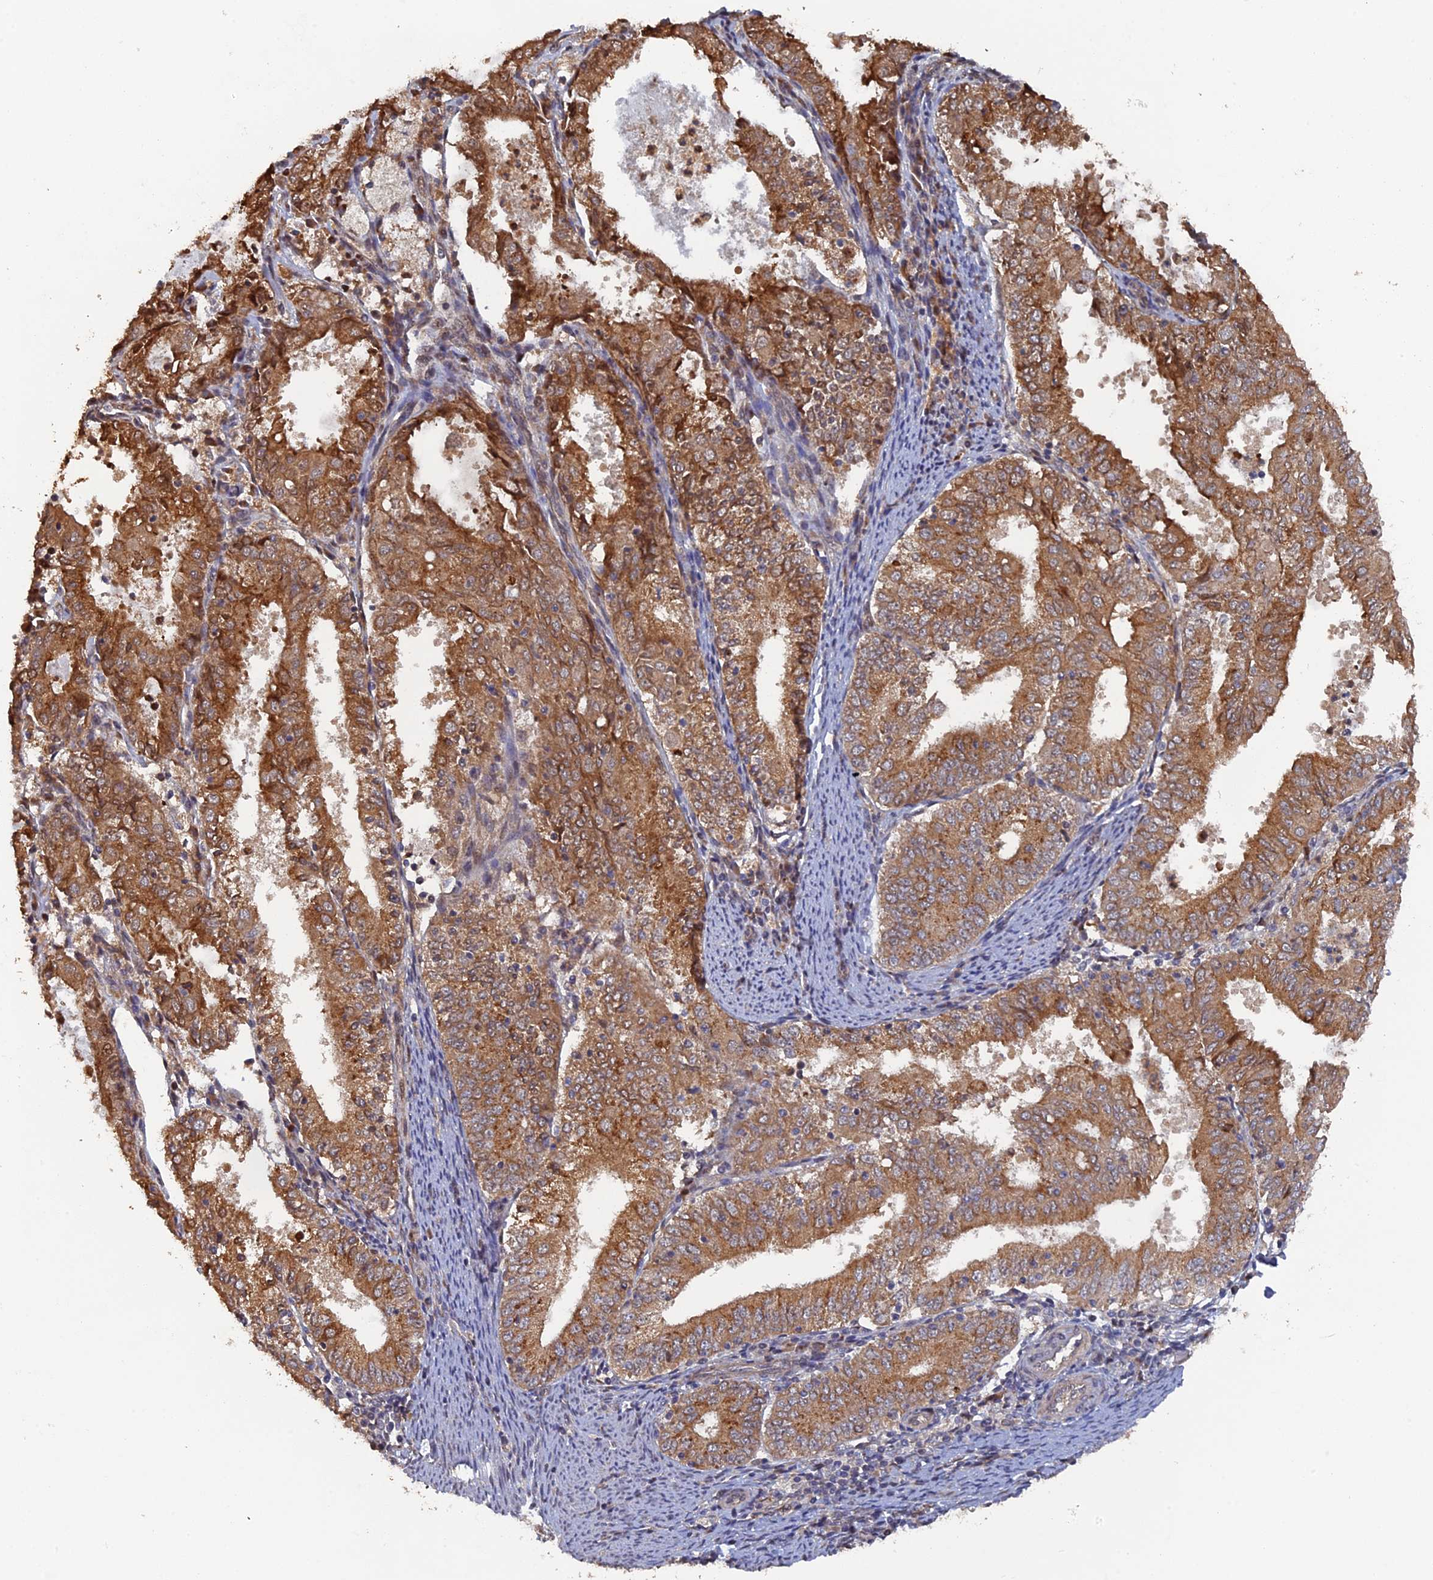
{"staining": {"intensity": "moderate", "quantity": ">75%", "location": "cytoplasmic/membranous"}, "tissue": "endometrial cancer", "cell_type": "Tumor cells", "image_type": "cancer", "snomed": [{"axis": "morphology", "description": "Adenocarcinoma, NOS"}, {"axis": "topography", "description": "Endometrium"}], "caption": "Moderate cytoplasmic/membranous staining is identified in about >75% of tumor cells in adenocarcinoma (endometrial).", "gene": "VPS37C", "patient": {"sex": "female", "age": 57}}